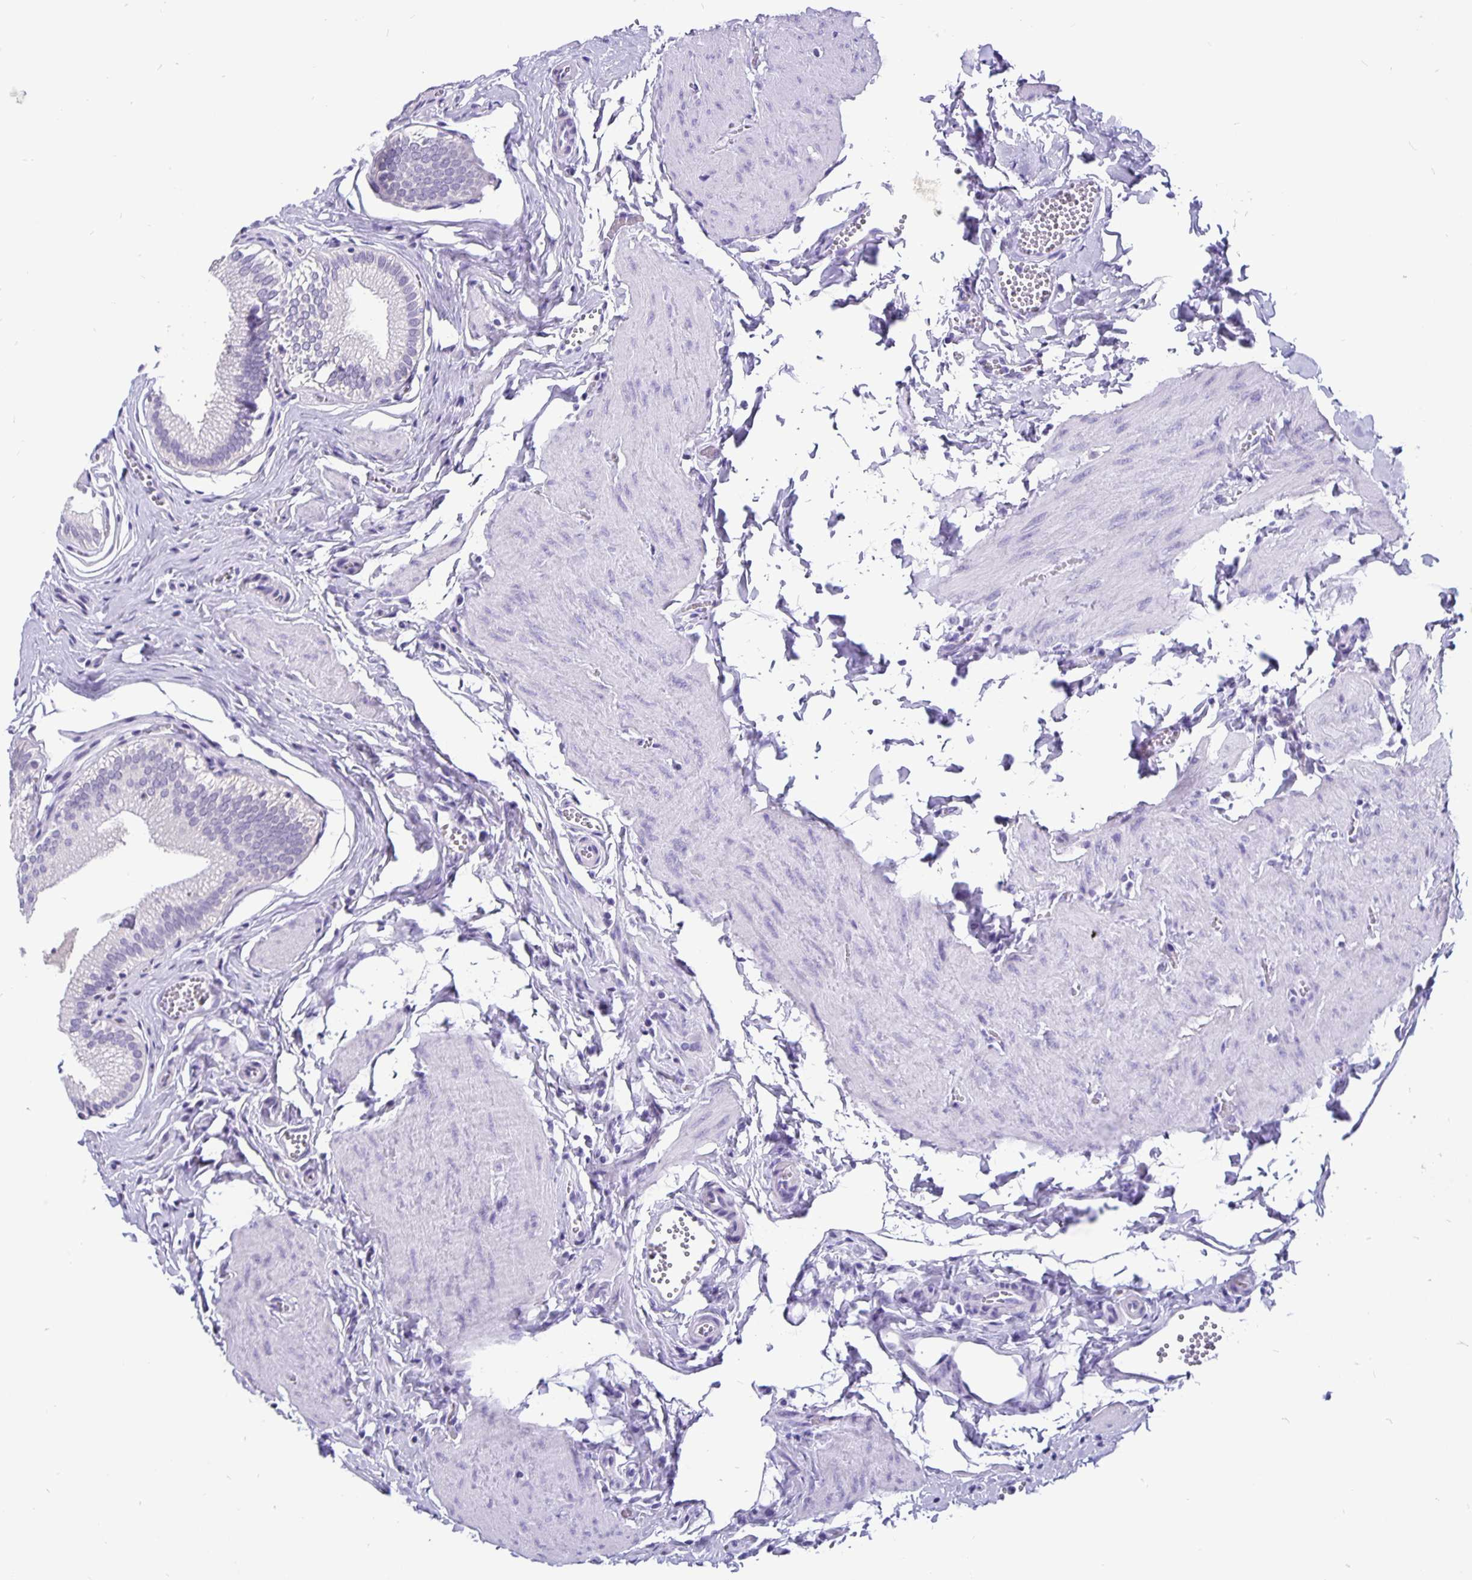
{"staining": {"intensity": "negative", "quantity": "none", "location": "none"}, "tissue": "gallbladder", "cell_type": "Glandular cells", "image_type": "normal", "snomed": [{"axis": "morphology", "description": "Normal tissue, NOS"}, {"axis": "topography", "description": "Gallbladder"}, {"axis": "topography", "description": "Peripheral nerve tissue"}], "caption": "Glandular cells are negative for protein expression in benign human gallbladder. The staining was performed using DAB to visualize the protein expression in brown, while the nuclei were stained in blue with hematoxylin (Magnification: 20x).", "gene": "ODF3B", "patient": {"sex": "male", "age": 17}}